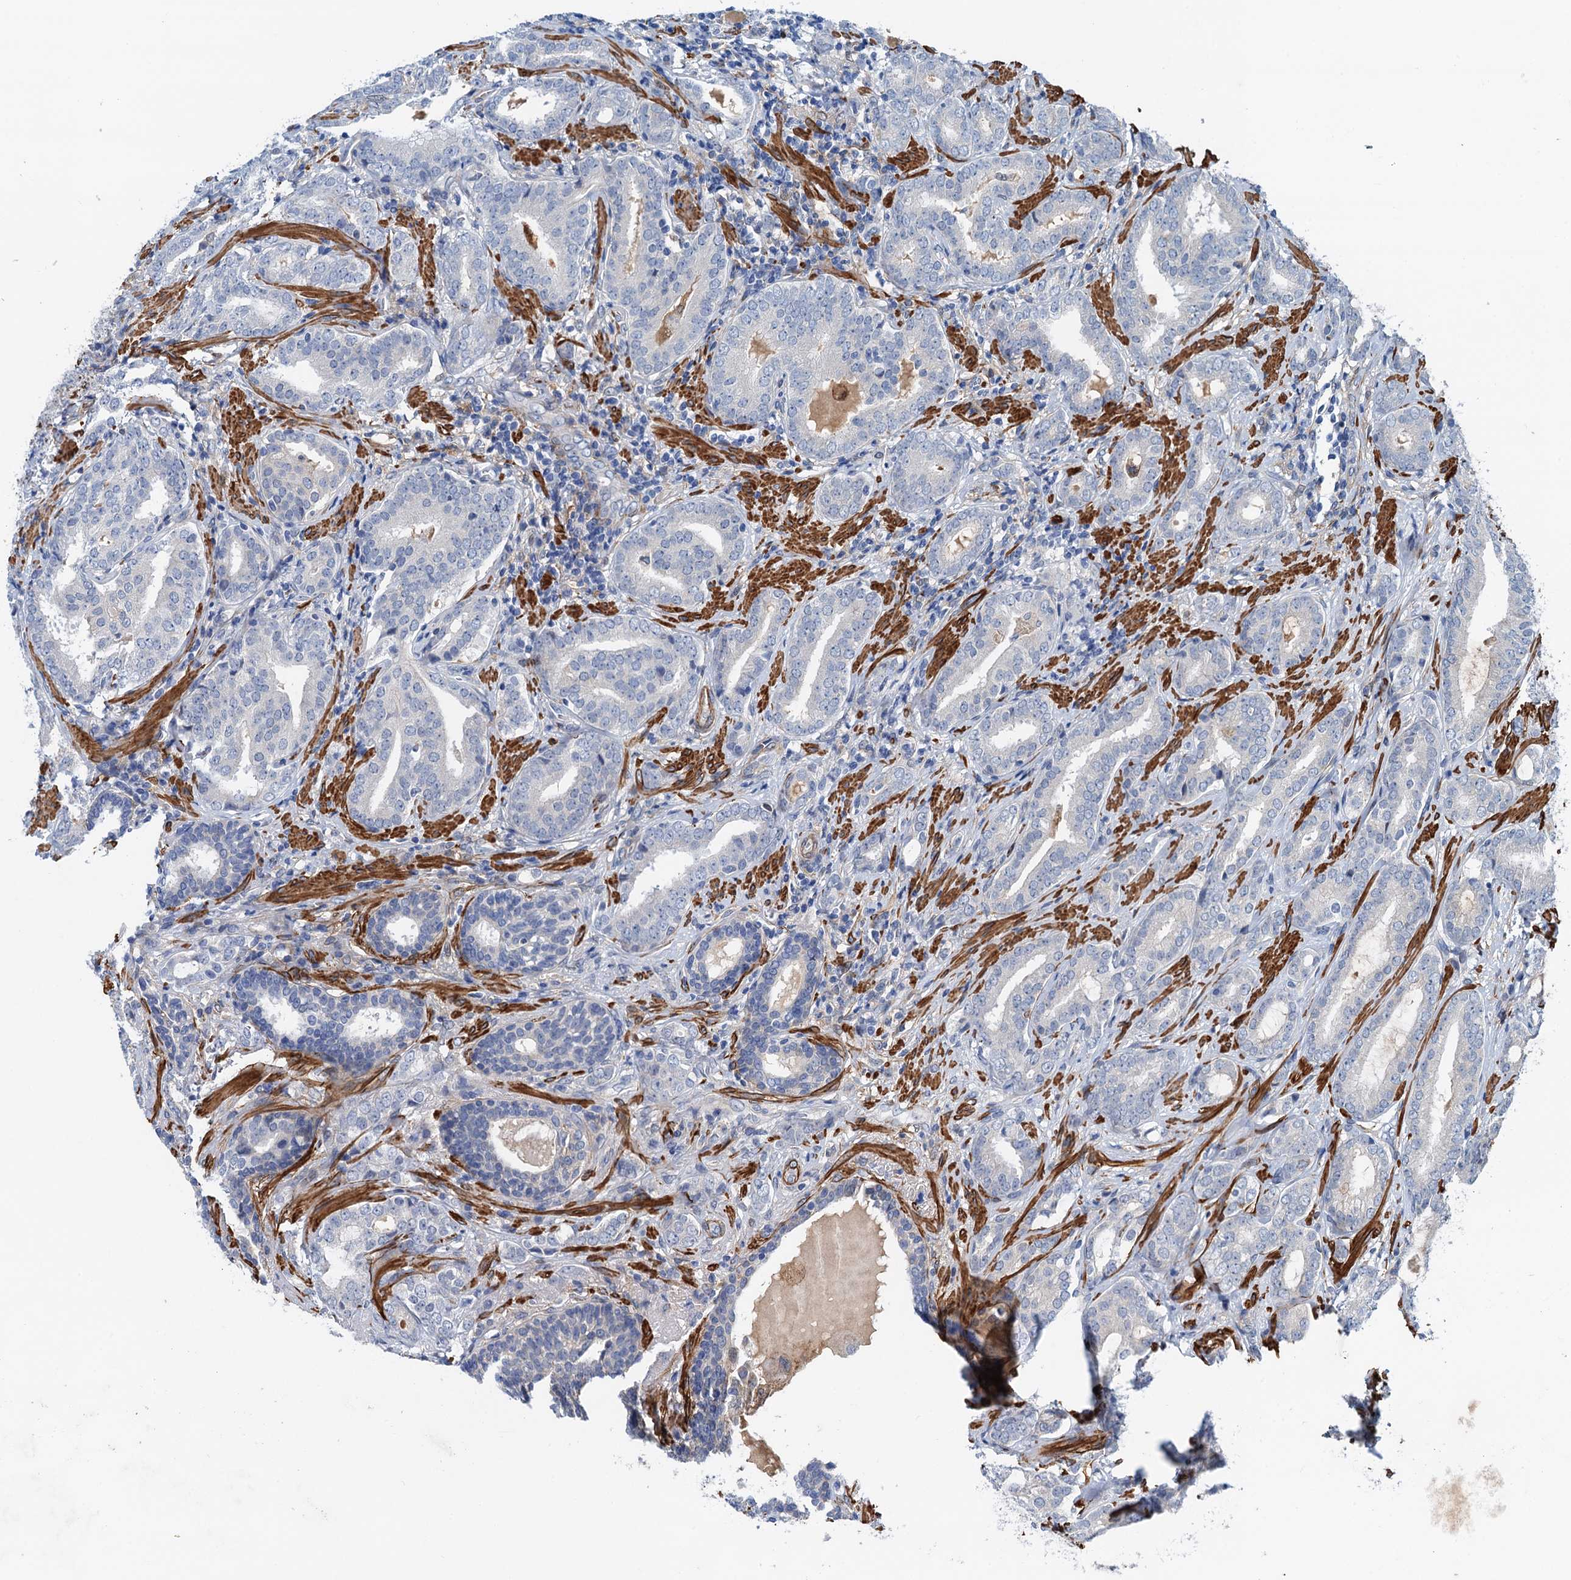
{"staining": {"intensity": "negative", "quantity": "none", "location": "none"}, "tissue": "prostate cancer", "cell_type": "Tumor cells", "image_type": "cancer", "snomed": [{"axis": "morphology", "description": "Adenocarcinoma, High grade"}, {"axis": "topography", "description": "Prostate"}], "caption": "This is an immunohistochemistry photomicrograph of adenocarcinoma (high-grade) (prostate). There is no staining in tumor cells.", "gene": "CSTPP1", "patient": {"sex": "male", "age": 63}}